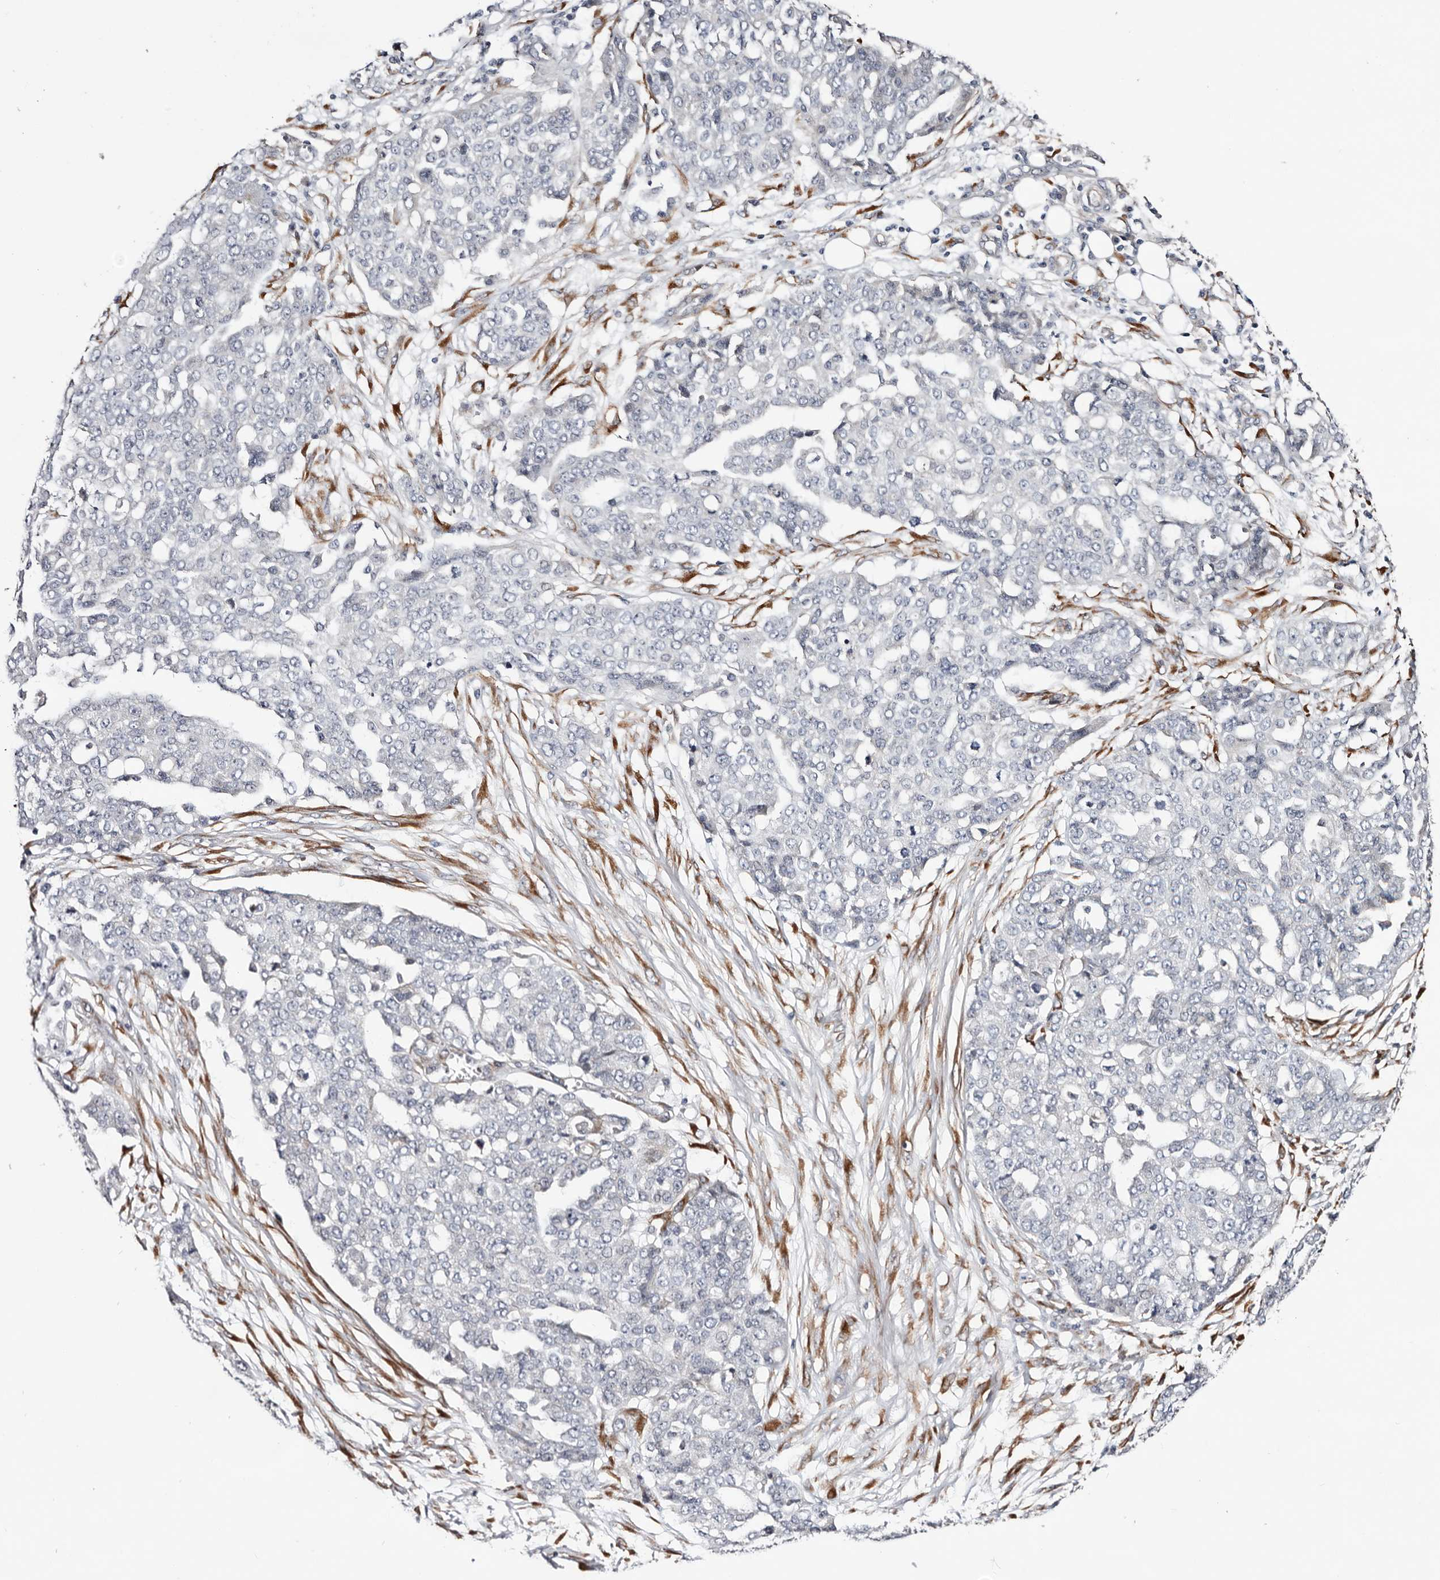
{"staining": {"intensity": "negative", "quantity": "none", "location": "none"}, "tissue": "ovarian cancer", "cell_type": "Tumor cells", "image_type": "cancer", "snomed": [{"axis": "morphology", "description": "Cystadenocarcinoma, serous, NOS"}, {"axis": "topography", "description": "Soft tissue"}, {"axis": "topography", "description": "Ovary"}], "caption": "A photomicrograph of ovarian serous cystadenocarcinoma stained for a protein demonstrates no brown staining in tumor cells.", "gene": "USH1C", "patient": {"sex": "female", "age": 57}}